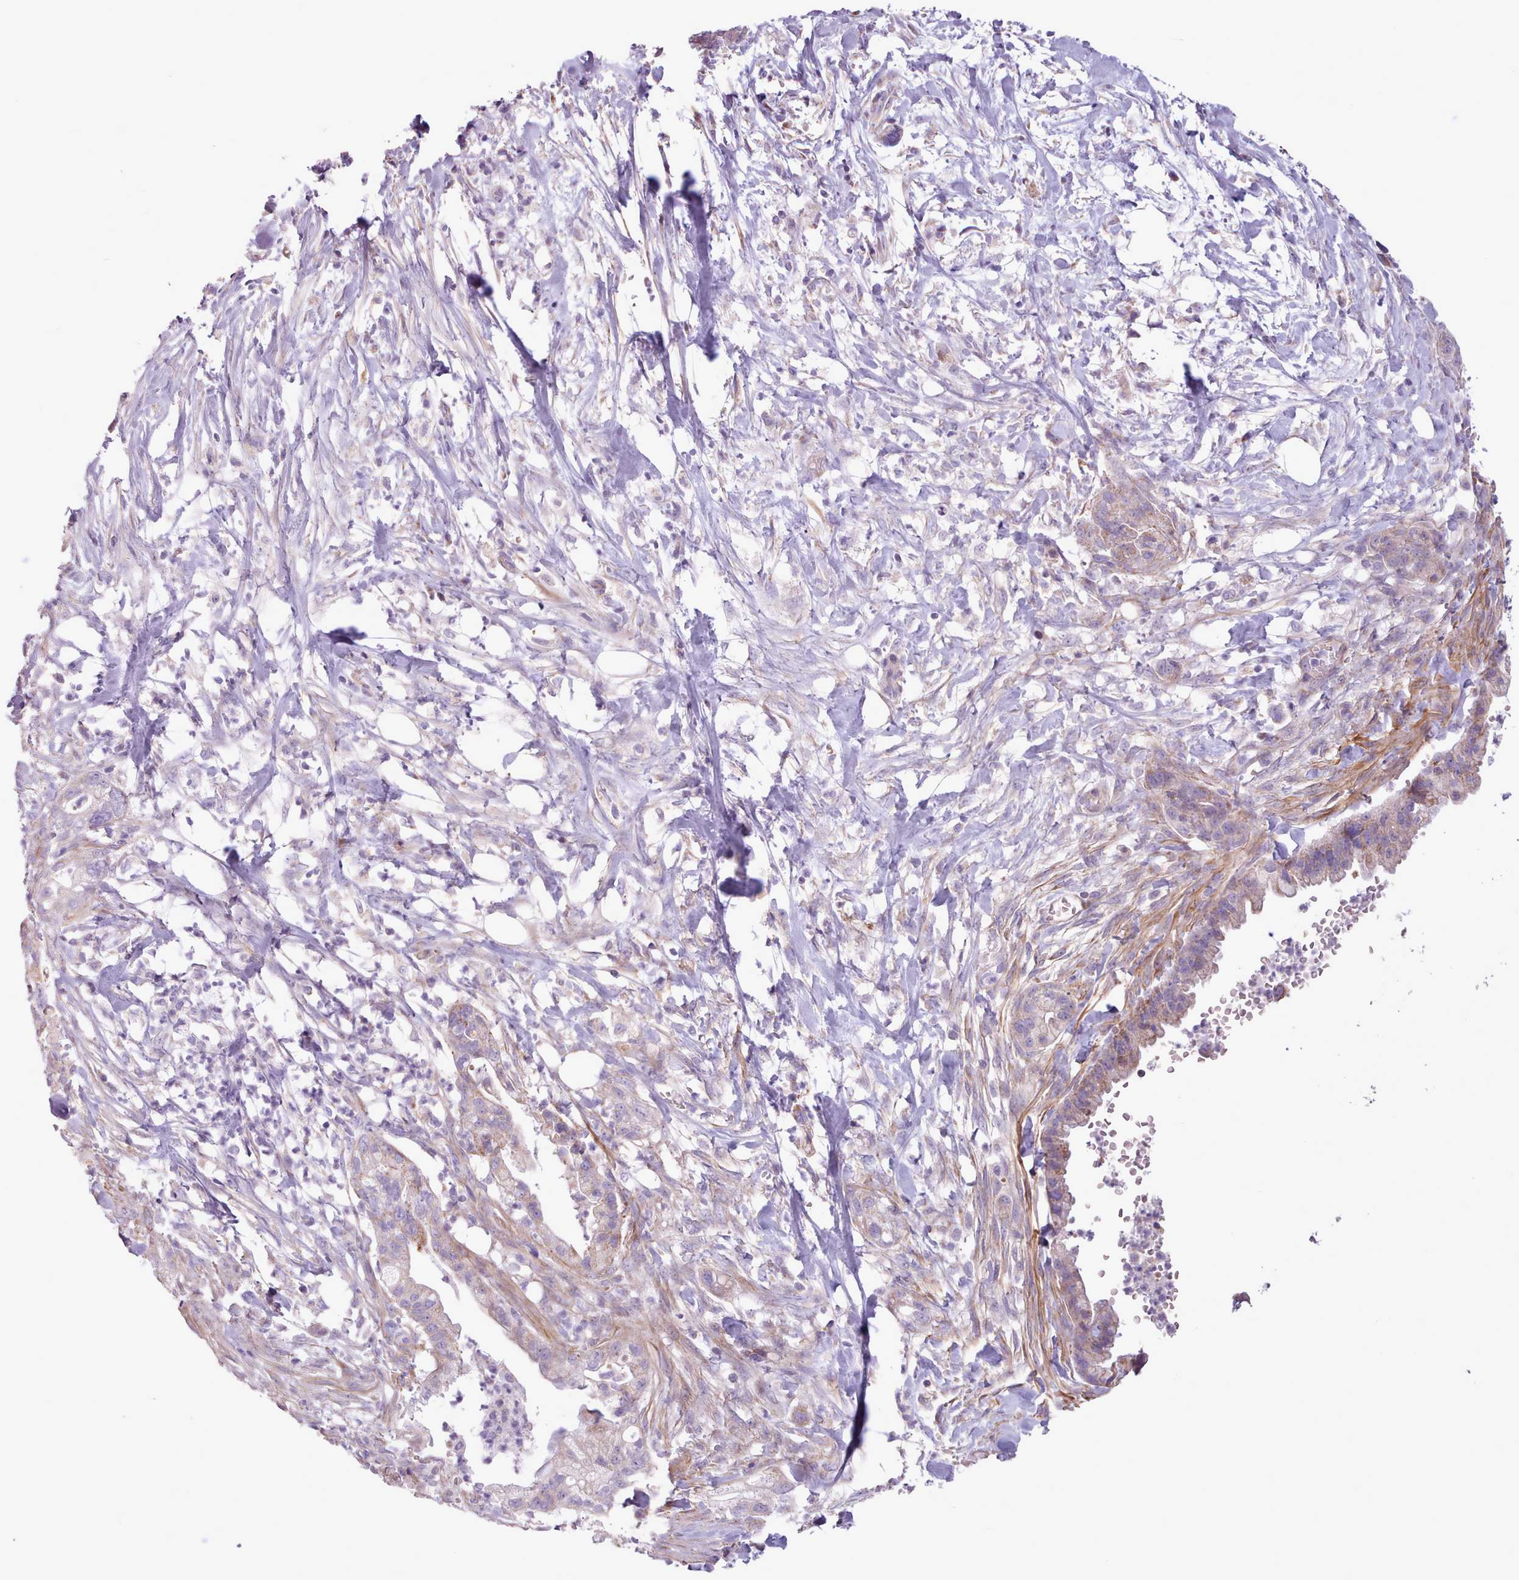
{"staining": {"intensity": "negative", "quantity": "none", "location": "none"}, "tissue": "pancreatic cancer", "cell_type": "Tumor cells", "image_type": "cancer", "snomed": [{"axis": "morphology", "description": "Adenocarcinoma, NOS"}, {"axis": "topography", "description": "Pancreas"}], "caption": "IHC micrograph of neoplastic tissue: pancreatic adenocarcinoma stained with DAB displays no significant protein staining in tumor cells.", "gene": "AVL9", "patient": {"sex": "male", "age": 44}}